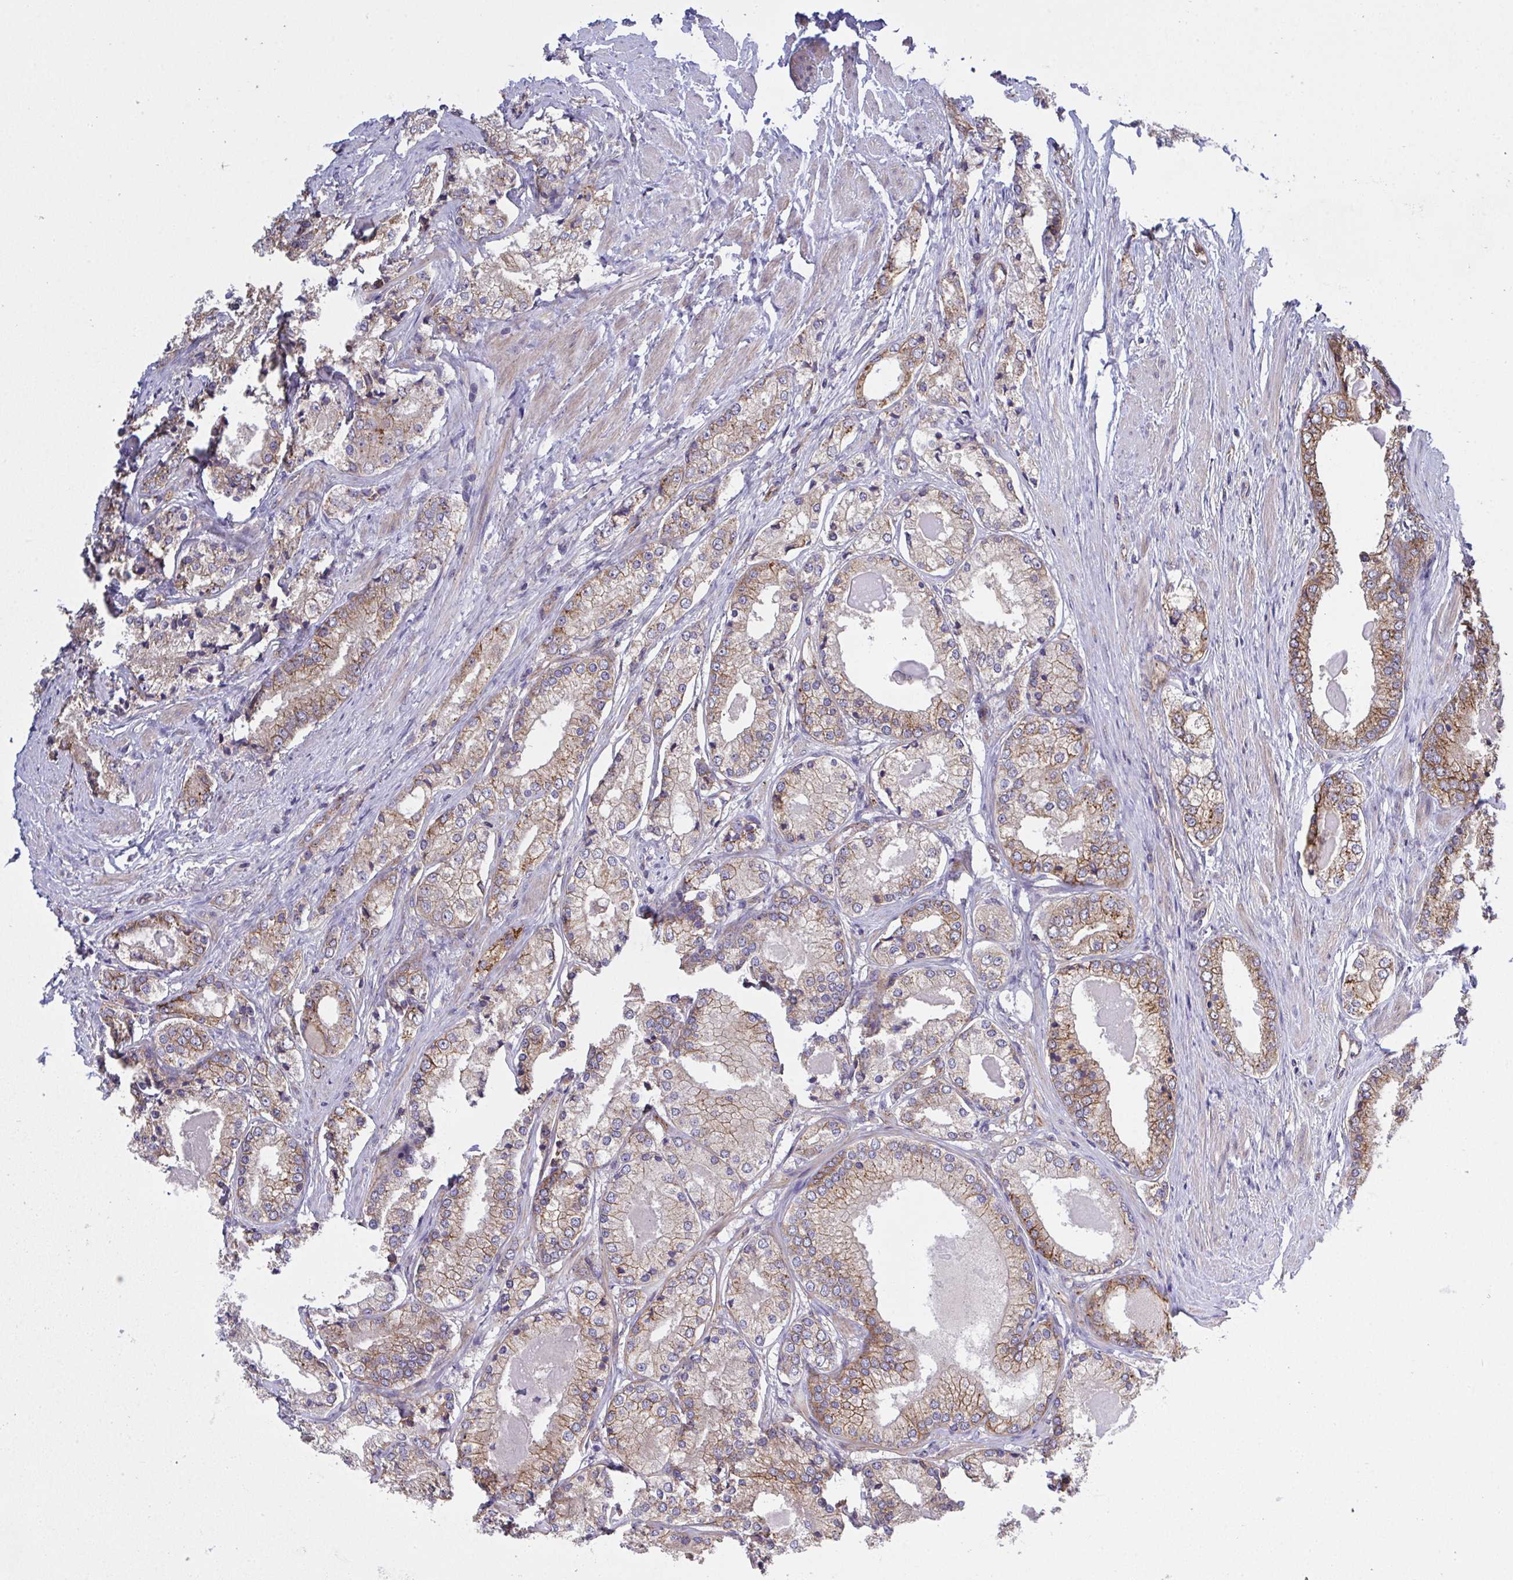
{"staining": {"intensity": "moderate", "quantity": ">75%", "location": "cytoplasmic/membranous"}, "tissue": "prostate cancer", "cell_type": "Tumor cells", "image_type": "cancer", "snomed": [{"axis": "morphology", "description": "Adenocarcinoma, NOS"}, {"axis": "morphology", "description": "Adenocarcinoma, Low grade"}, {"axis": "topography", "description": "Prostate"}], "caption": "Approximately >75% of tumor cells in prostate low-grade adenocarcinoma show moderate cytoplasmic/membranous protein positivity as visualized by brown immunohistochemical staining.", "gene": "C4orf36", "patient": {"sex": "male", "age": 68}}